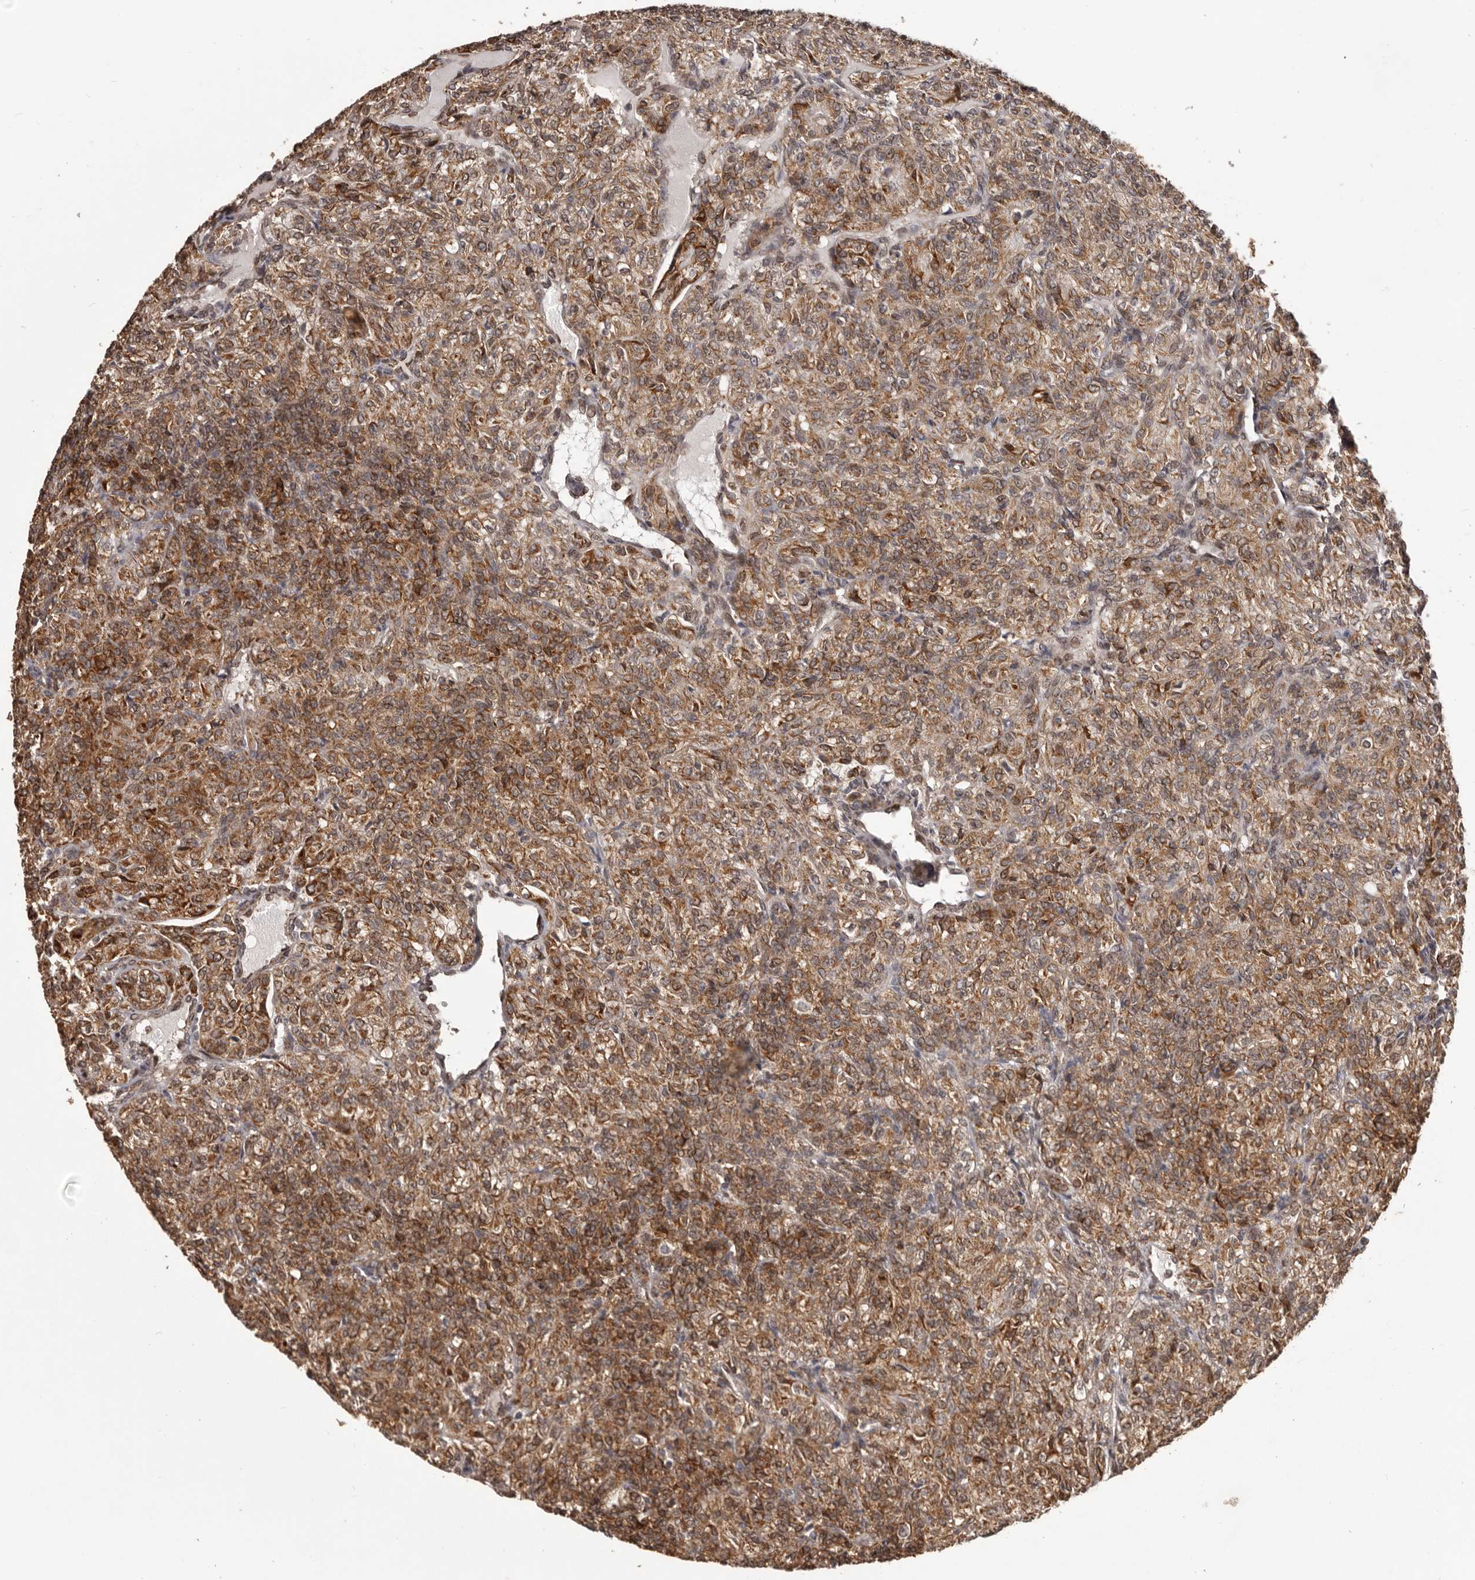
{"staining": {"intensity": "strong", "quantity": ">75%", "location": "cytoplasmic/membranous"}, "tissue": "renal cancer", "cell_type": "Tumor cells", "image_type": "cancer", "snomed": [{"axis": "morphology", "description": "Adenocarcinoma, NOS"}, {"axis": "topography", "description": "Kidney"}], "caption": "There is high levels of strong cytoplasmic/membranous positivity in tumor cells of adenocarcinoma (renal), as demonstrated by immunohistochemical staining (brown color).", "gene": "CHRM2", "patient": {"sex": "male", "age": 77}}